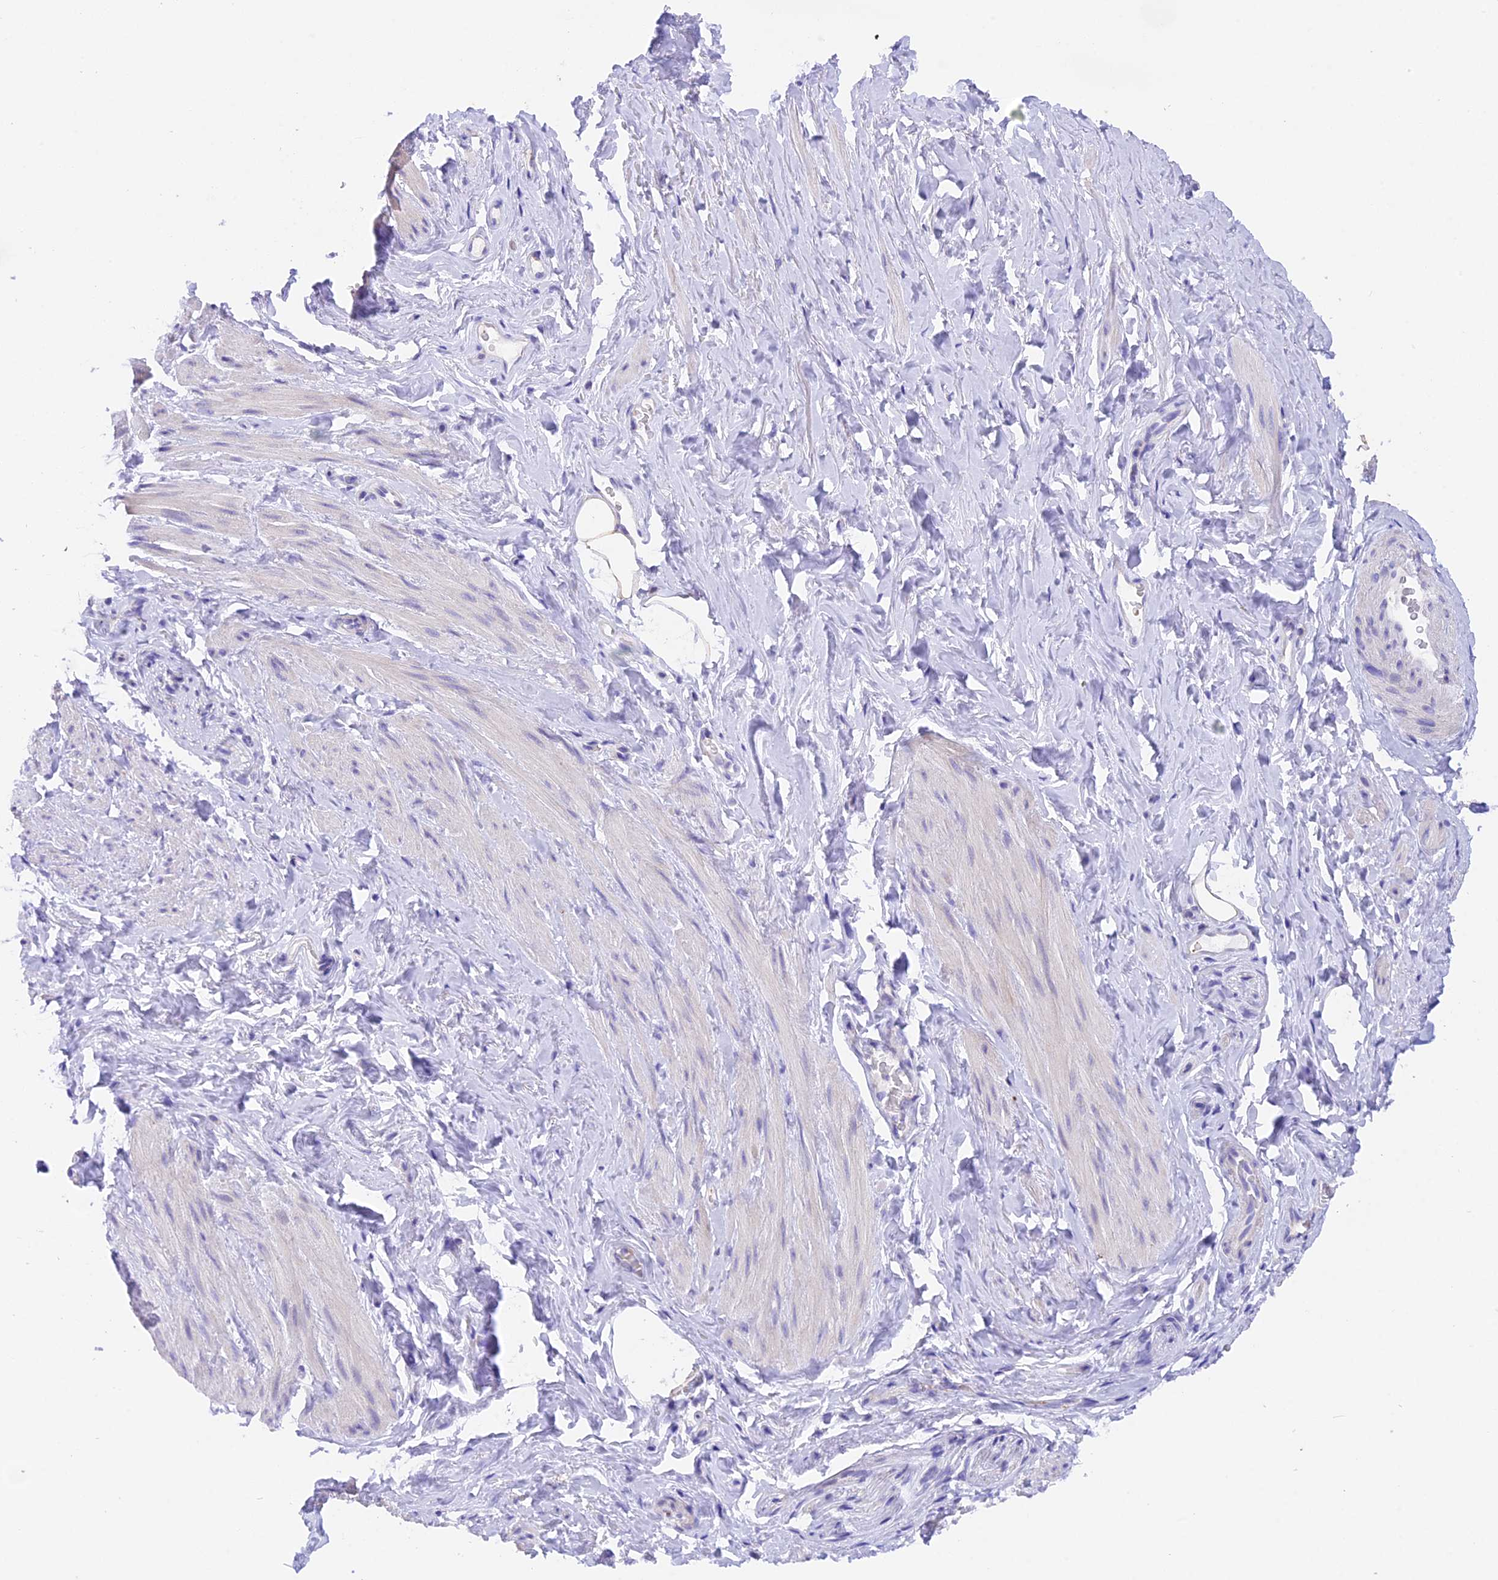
{"staining": {"intensity": "negative", "quantity": "none", "location": "none"}, "tissue": "smooth muscle", "cell_type": "Smooth muscle cells", "image_type": "normal", "snomed": [{"axis": "morphology", "description": "Normal tissue, NOS"}, {"axis": "topography", "description": "Smooth muscle"}, {"axis": "topography", "description": "Peripheral nerve tissue"}], "caption": "Smooth muscle cells show no significant staining in unremarkable smooth muscle. (DAB (3,3'-diaminobenzidine) immunohistochemistry (IHC) with hematoxylin counter stain).", "gene": "PKIA", "patient": {"sex": "male", "age": 69}}